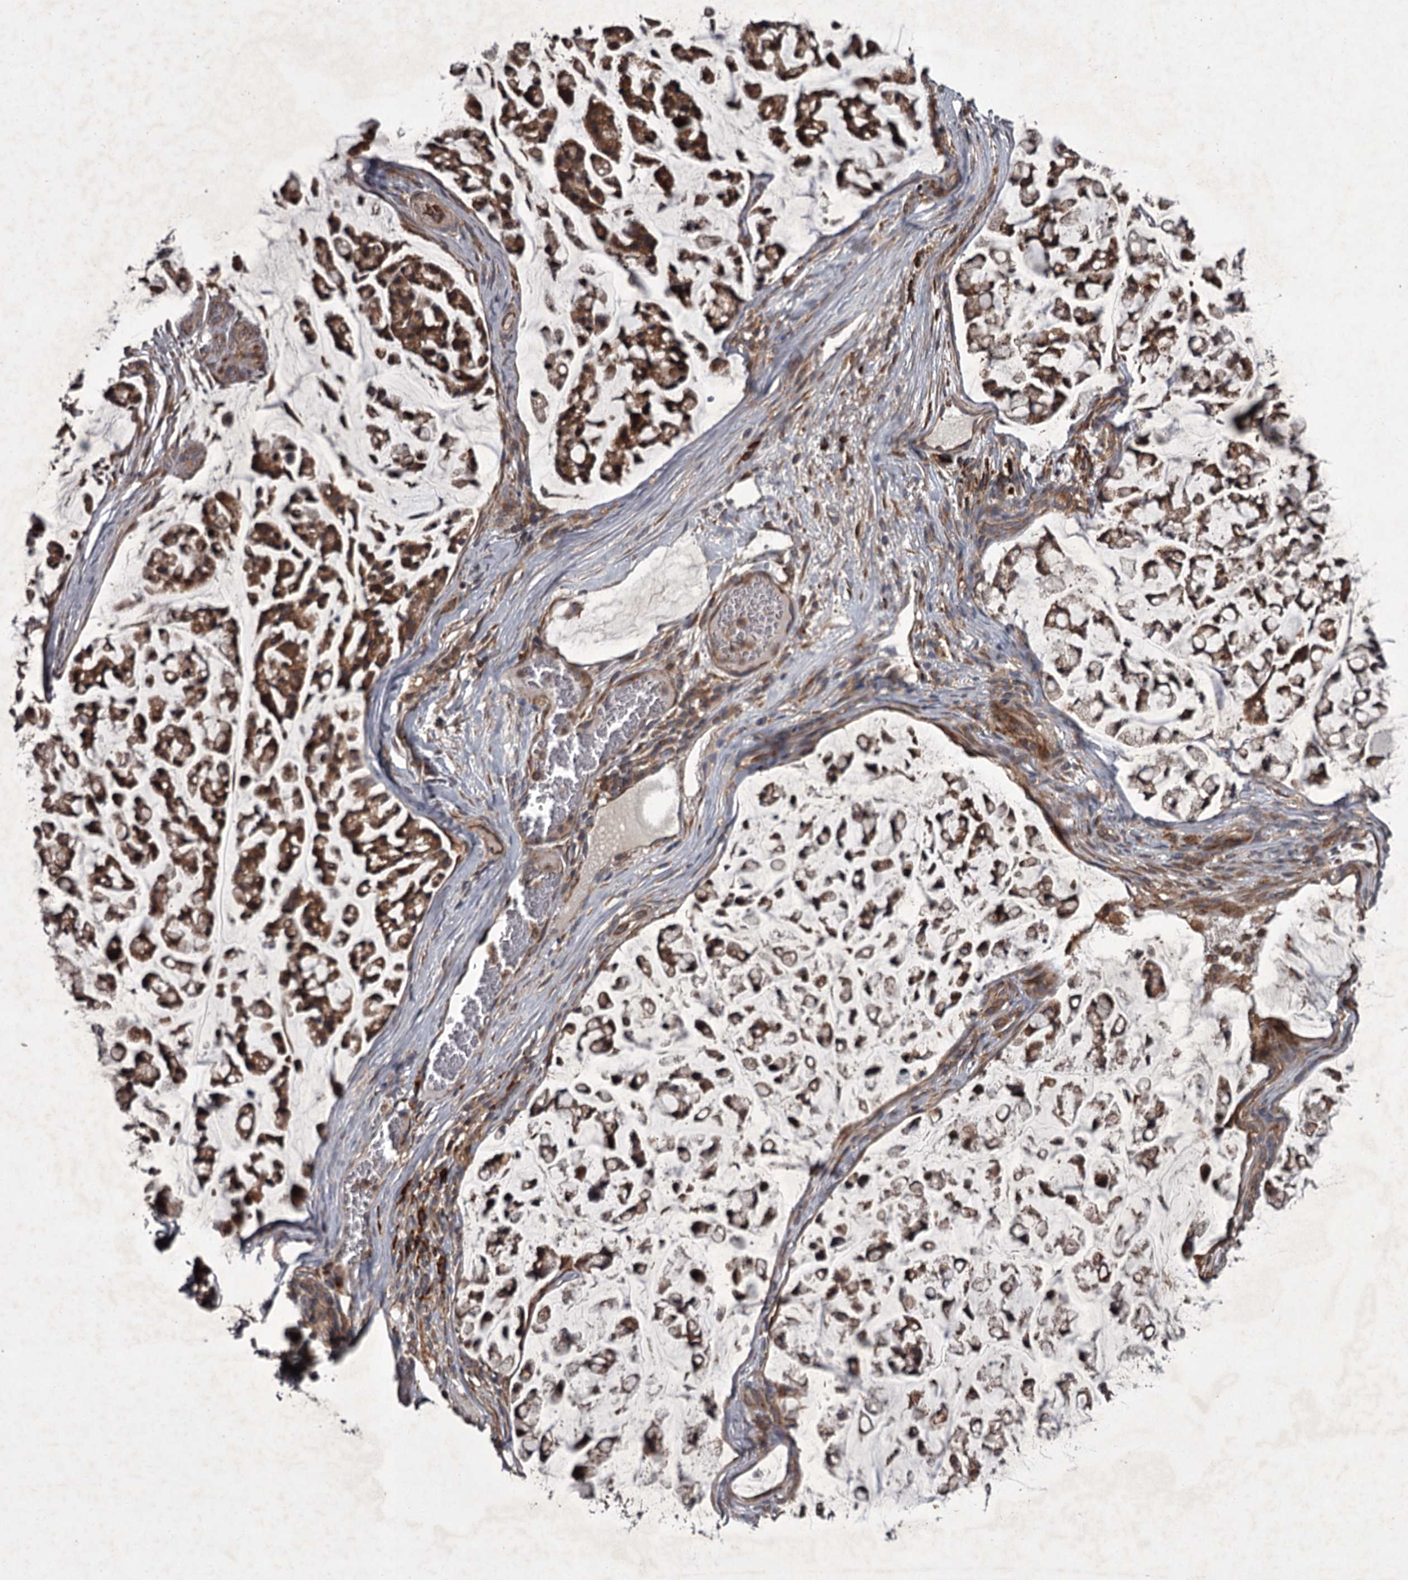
{"staining": {"intensity": "moderate", "quantity": ">75%", "location": "cytoplasmic/membranous"}, "tissue": "stomach cancer", "cell_type": "Tumor cells", "image_type": "cancer", "snomed": [{"axis": "morphology", "description": "Adenocarcinoma, NOS"}, {"axis": "topography", "description": "Stomach, lower"}], "caption": "Immunohistochemical staining of human stomach adenocarcinoma exhibits medium levels of moderate cytoplasmic/membranous staining in about >75% of tumor cells.", "gene": "UNC93B1", "patient": {"sex": "male", "age": 67}}